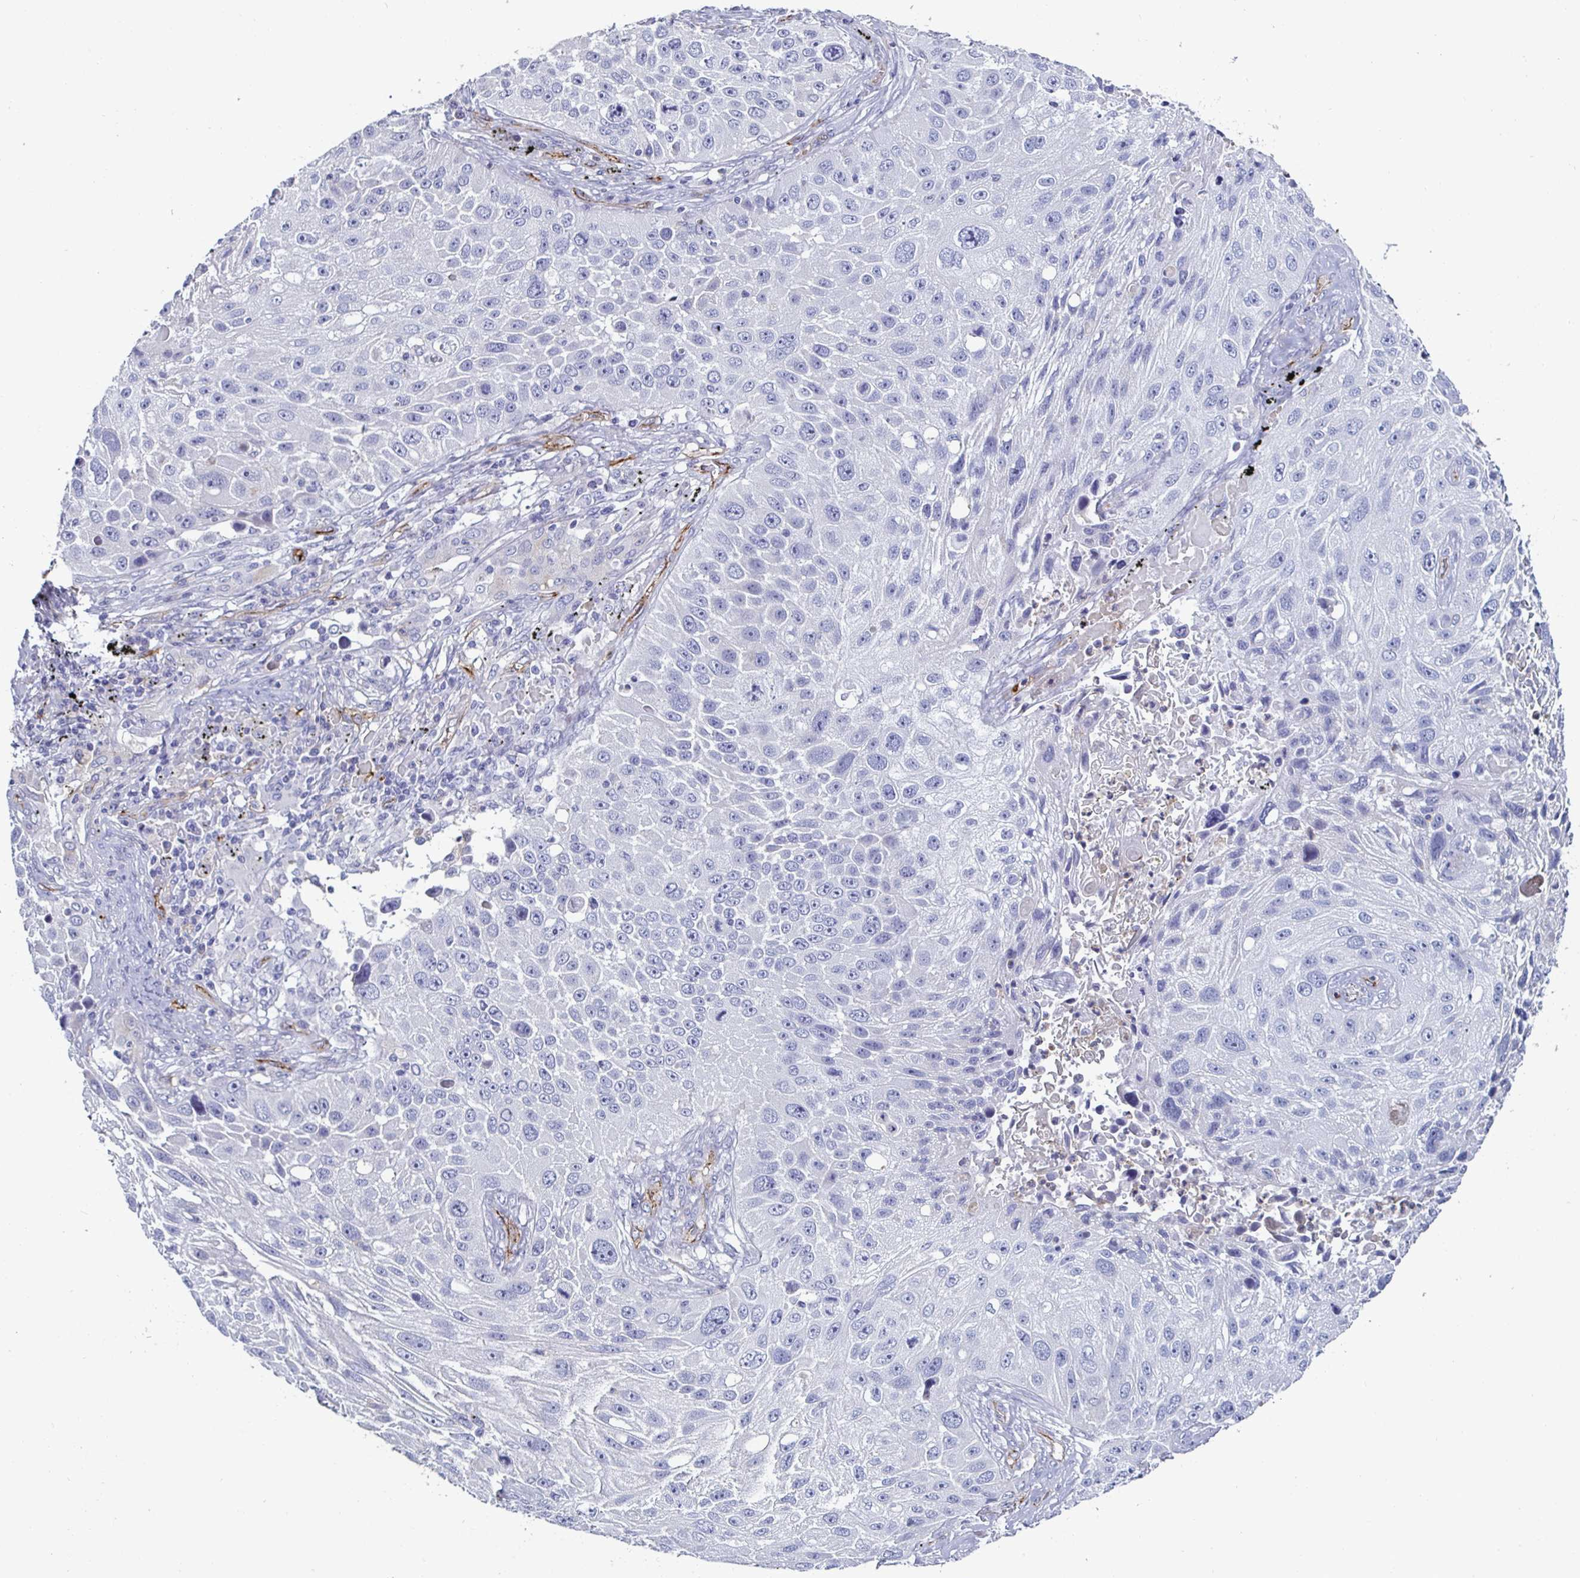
{"staining": {"intensity": "negative", "quantity": "none", "location": "none"}, "tissue": "lung cancer", "cell_type": "Tumor cells", "image_type": "cancer", "snomed": [{"axis": "morphology", "description": "Normal morphology"}, {"axis": "morphology", "description": "Squamous cell carcinoma, NOS"}, {"axis": "topography", "description": "Lymph node"}, {"axis": "topography", "description": "Lung"}], "caption": "This is an immunohistochemistry micrograph of squamous cell carcinoma (lung). There is no staining in tumor cells.", "gene": "ACSBG2", "patient": {"sex": "male", "age": 67}}